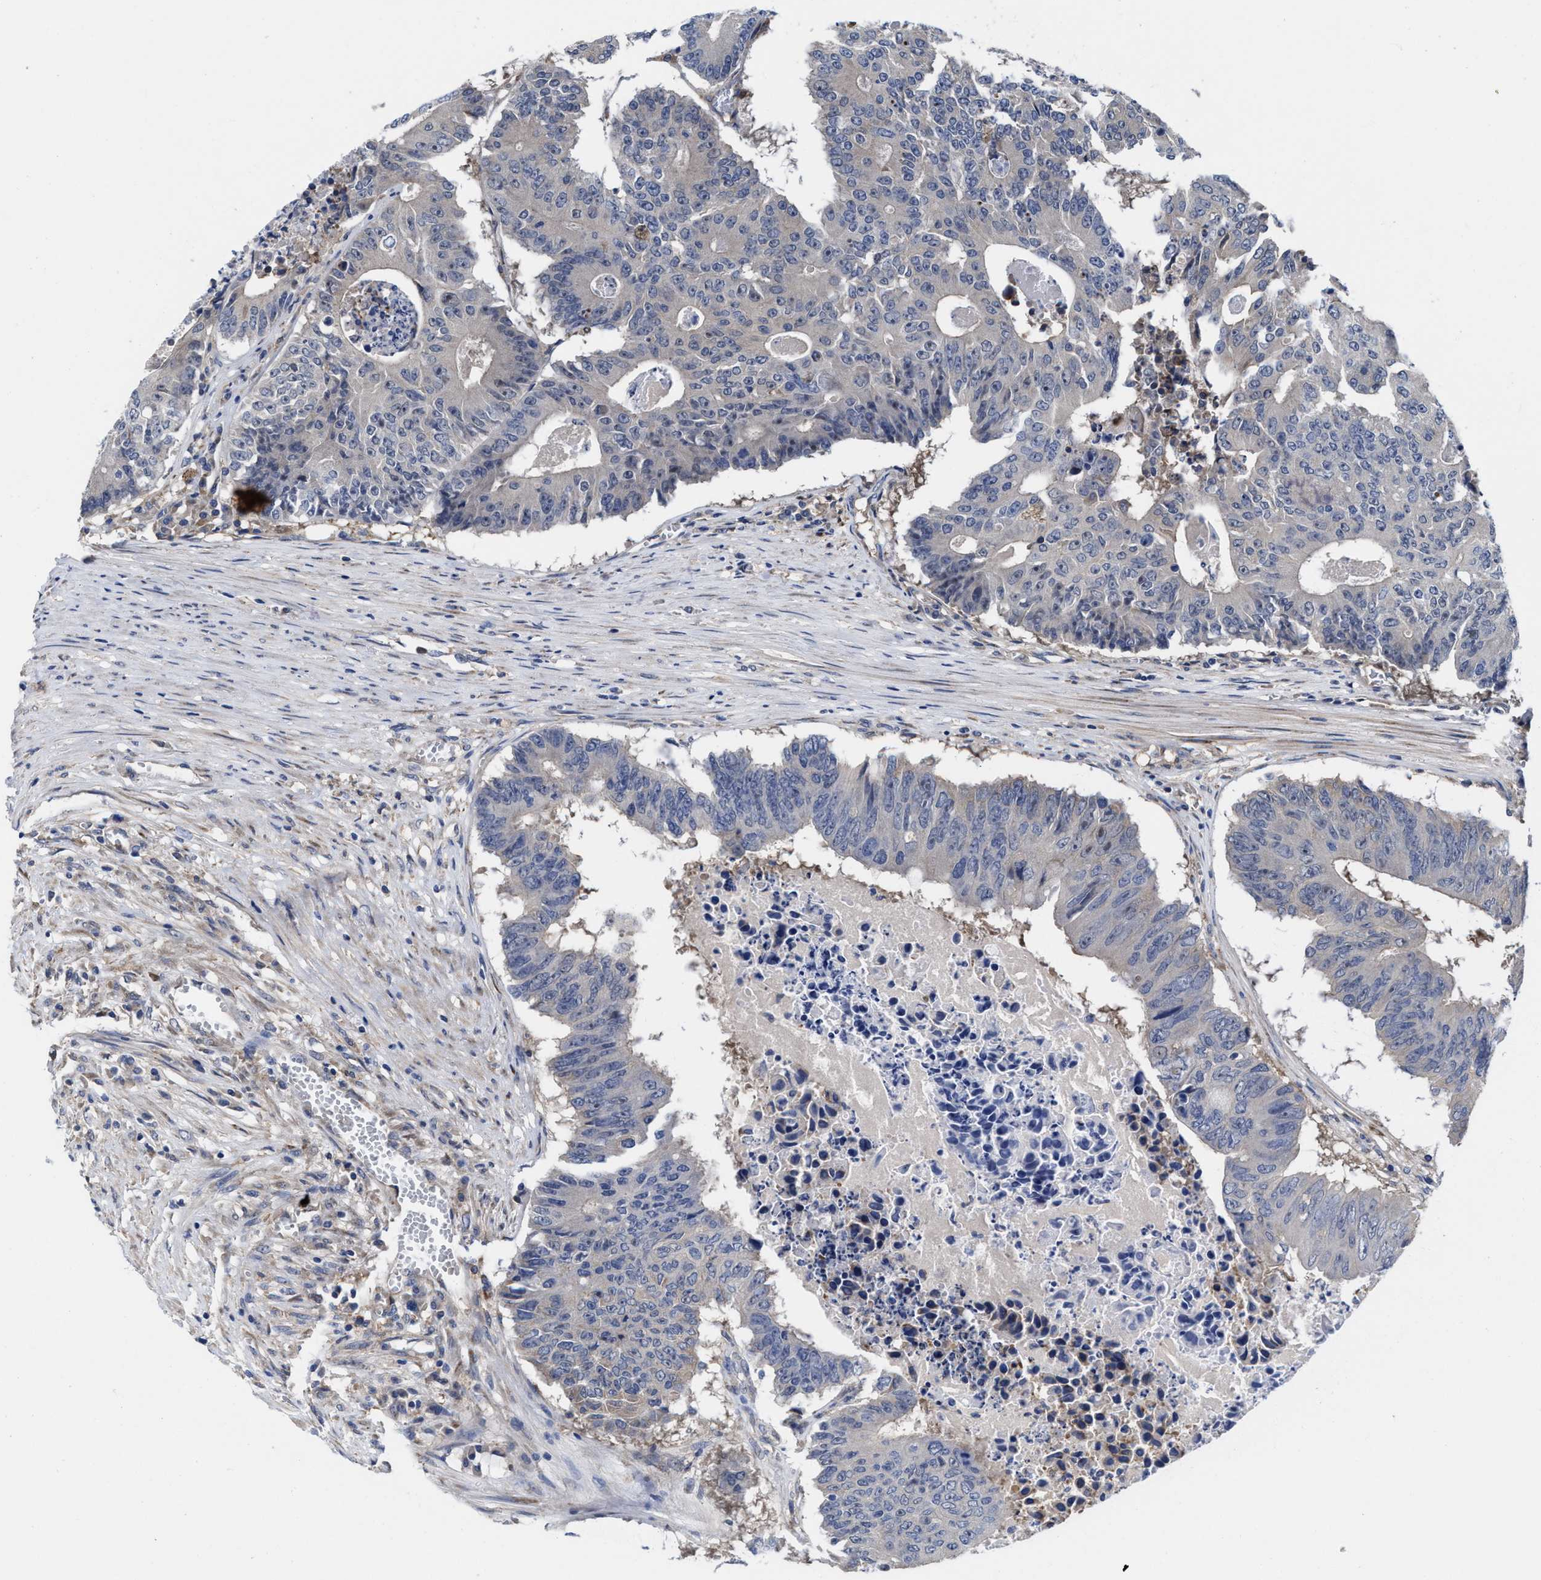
{"staining": {"intensity": "negative", "quantity": "none", "location": "none"}, "tissue": "colorectal cancer", "cell_type": "Tumor cells", "image_type": "cancer", "snomed": [{"axis": "morphology", "description": "Adenocarcinoma, NOS"}, {"axis": "topography", "description": "Colon"}], "caption": "Immunohistochemical staining of human adenocarcinoma (colorectal) displays no significant staining in tumor cells. (DAB immunohistochemistry (IHC), high magnification).", "gene": "TXNDC17", "patient": {"sex": "male", "age": 87}}